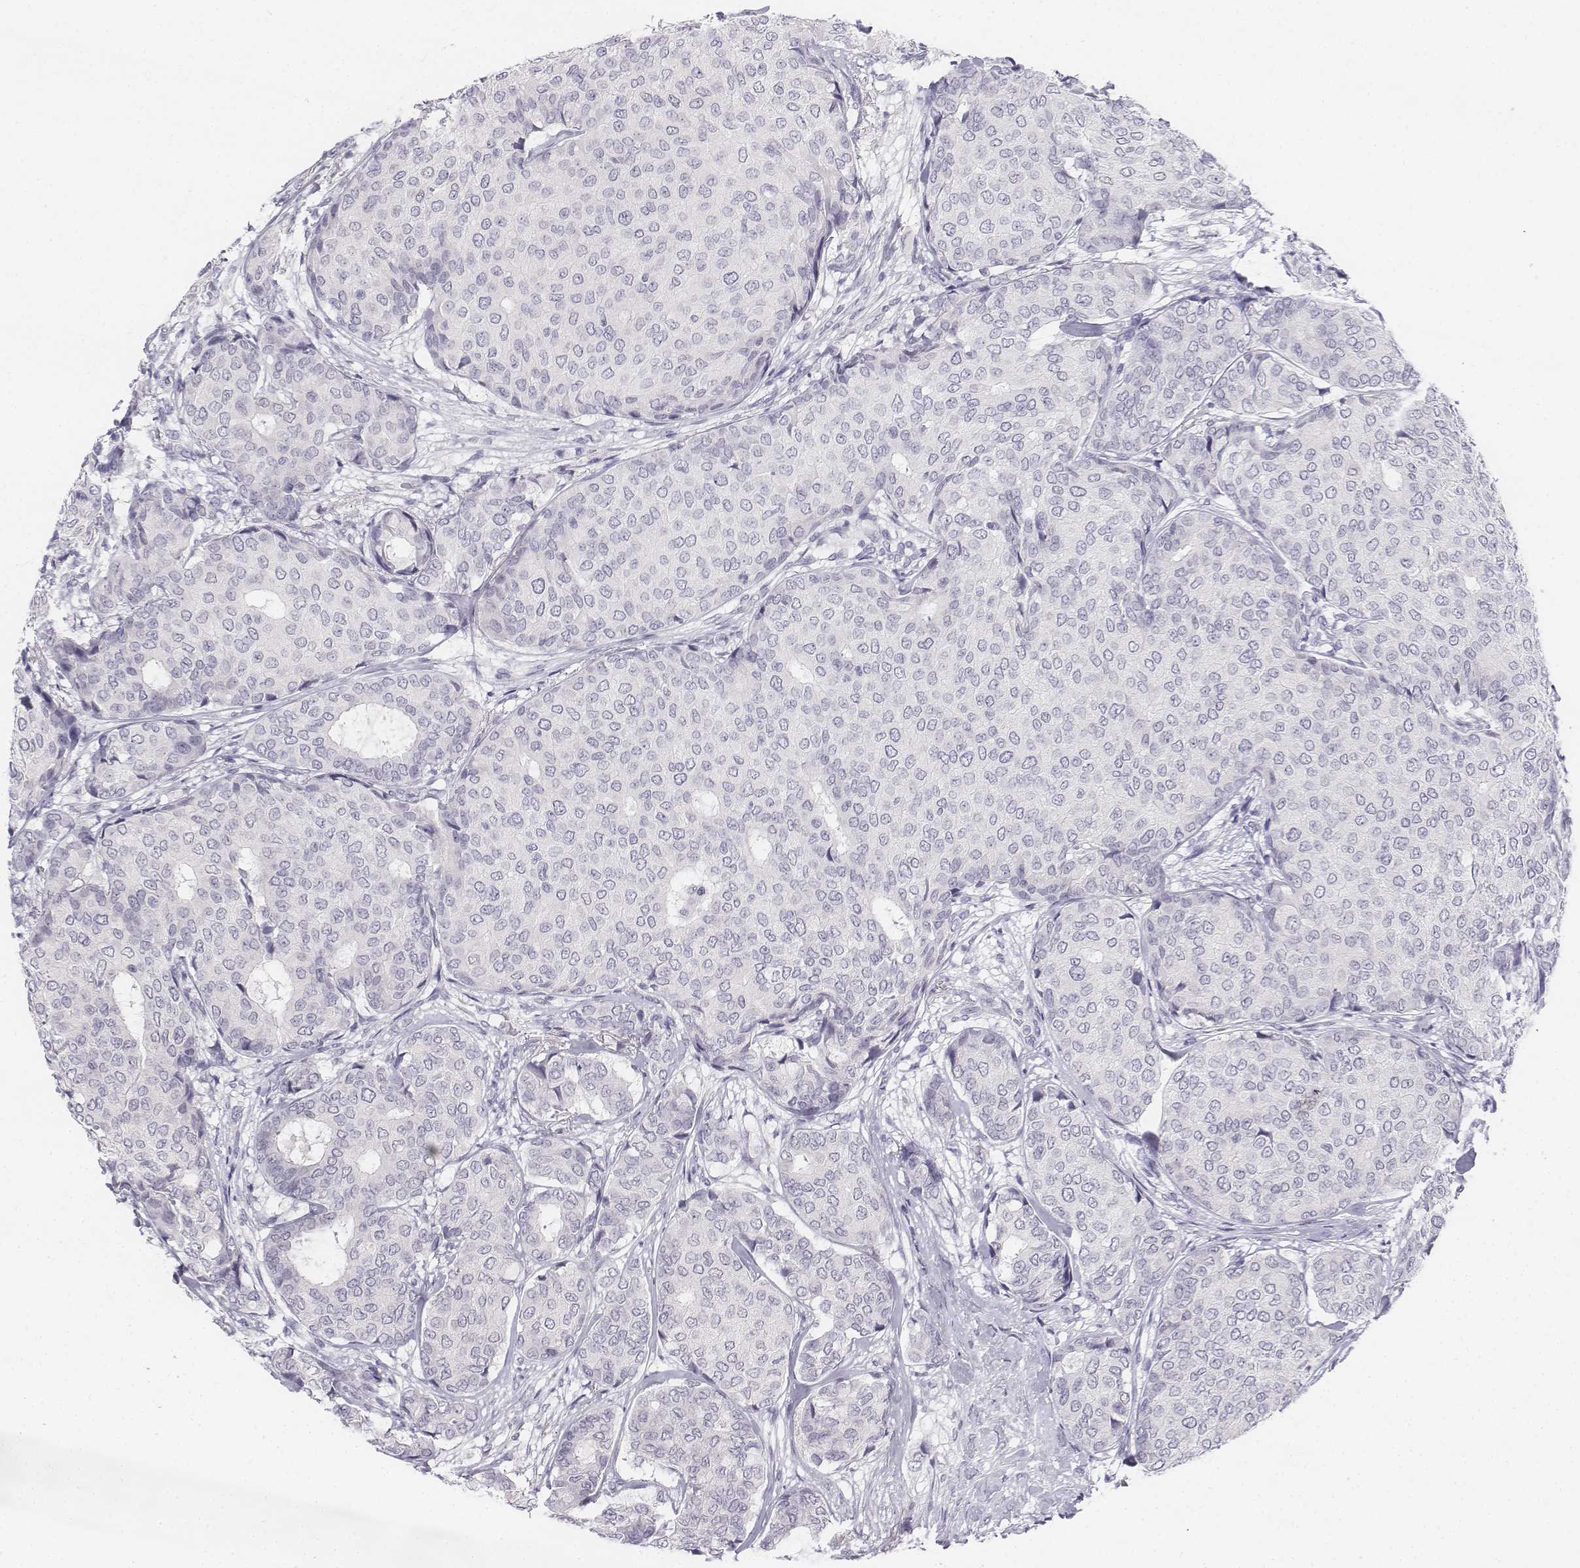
{"staining": {"intensity": "negative", "quantity": "none", "location": "none"}, "tissue": "breast cancer", "cell_type": "Tumor cells", "image_type": "cancer", "snomed": [{"axis": "morphology", "description": "Duct carcinoma"}, {"axis": "topography", "description": "Breast"}], "caption": "Tumor cells are negative for brown protein staining in breast cancer (invasive ductal carcinoma).", "gene": "UCN2", "patient": {"sex": "female", "age": 75}}